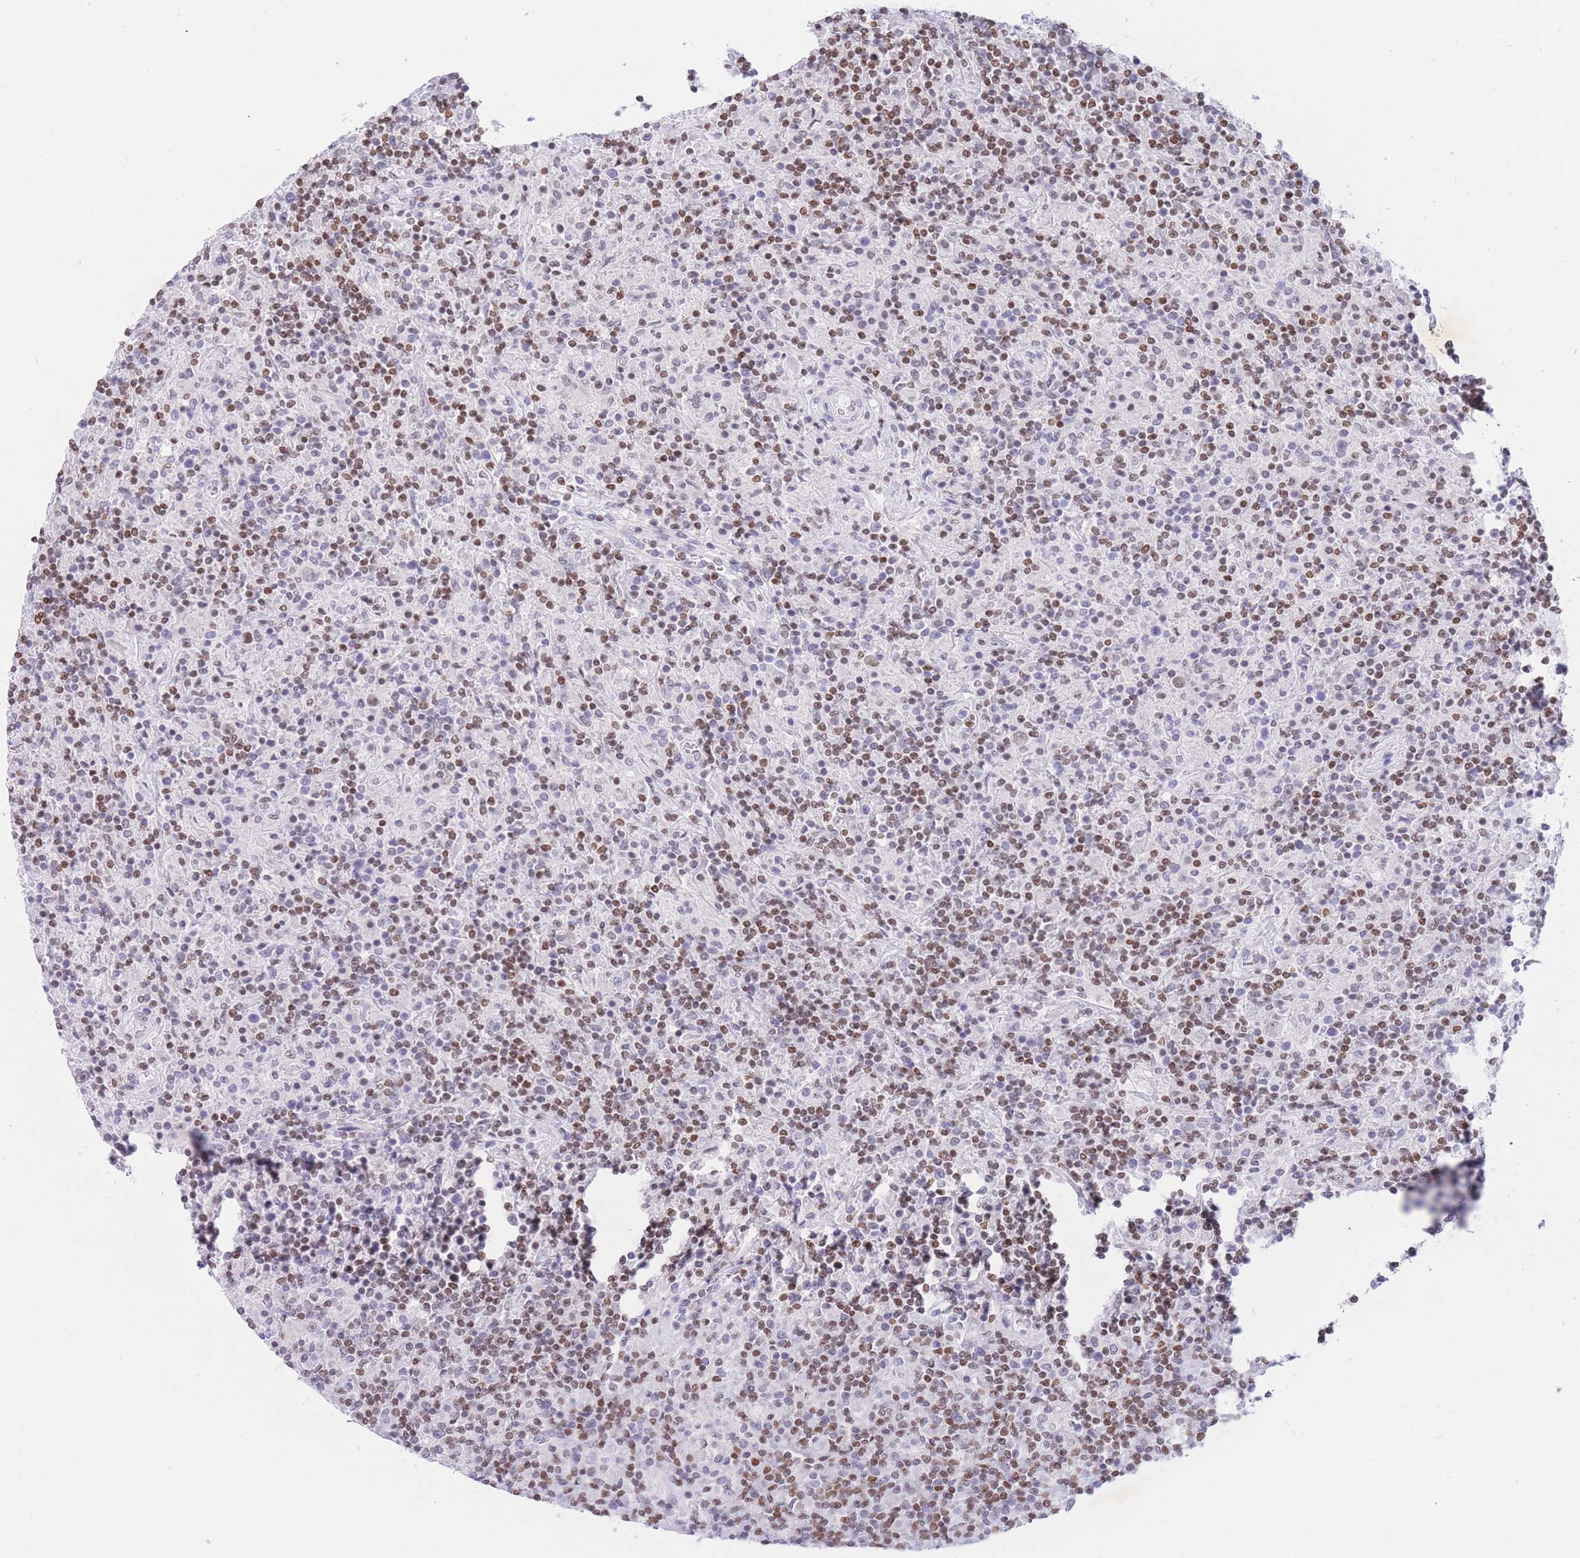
{"staining": {"intensity": "negative", "quantity": "none", "location": "none"}, "tissue": "lymphoma", "cell_type": "Tumor cells", "image_type": "cancer", "snomed": [{"axis": "morphology", "description": "Hodgkin's disease, NOS"}, {"axis": "topography", "description": "Lymph node"}], "caption": "DAB (3,3'-diaminobenzidine) immunohistochemical staining of human lymphoma exhibits no significant expression in tumor cells.", "gene": "HMGN1", "patient": {"sex": "male", "age": 70}}